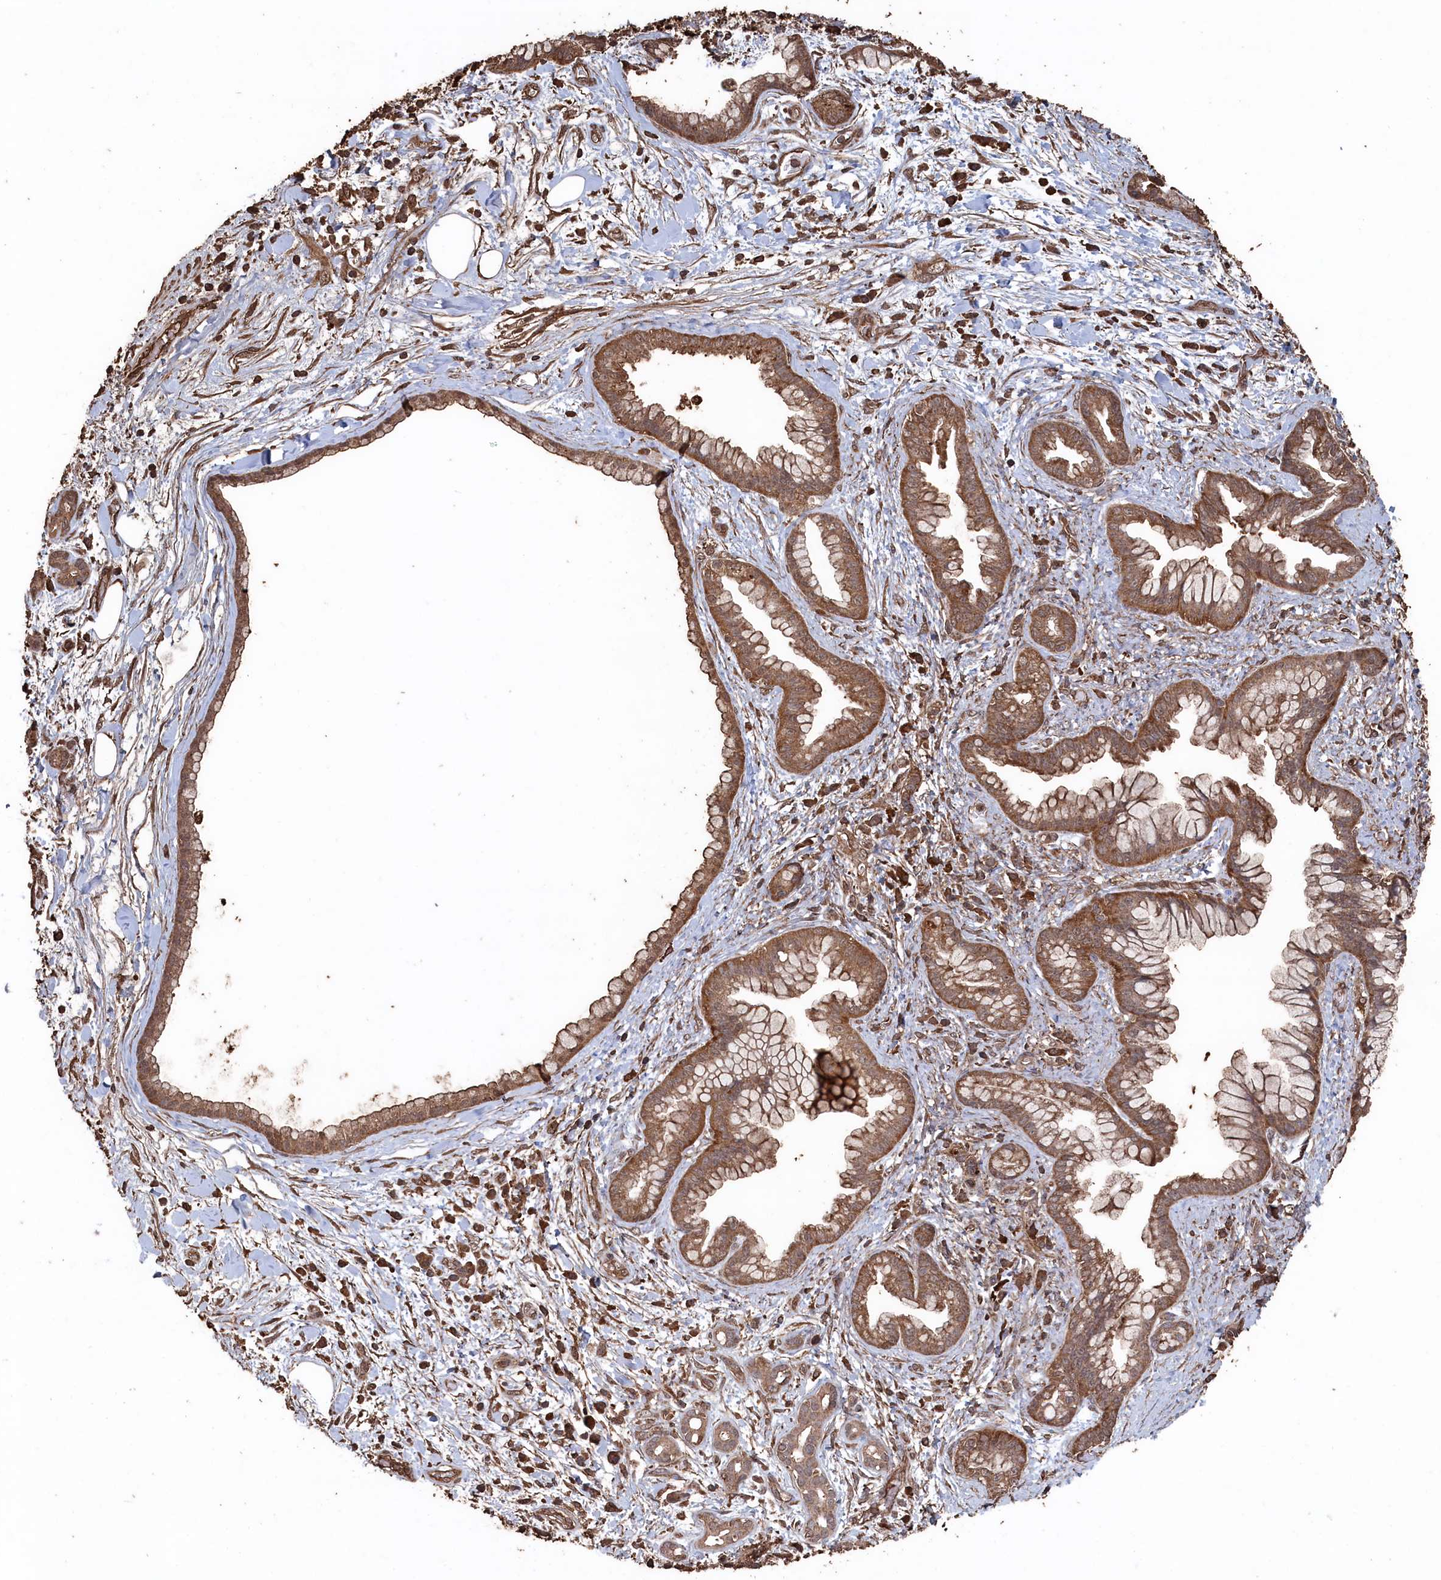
{"staining": {"intensity": "moderate", "quantity": ">75%", "location": "cytoplasmic/membranous"}, "tissue": "pancreatic cancer", "cell_type": "Tumor cells", "image_type": "cancer", "snomed": [{"axis": "morphology", "description": "Adenocarcinoma, NOS"}, {"axis": "topography", "description": "Pancreas"}], "caption": "Protein staining of pancreatic cancer tissue displays moderate cytoplasmic/membranous positivity in about >75% of tumor cells. The staining is performed using DAB brown chromogen to label protein expression. The nuclei are counter-stained blue using hematoxylin.", "gene": "SNX33", "patient": {"sex": "female", "age": 78}}